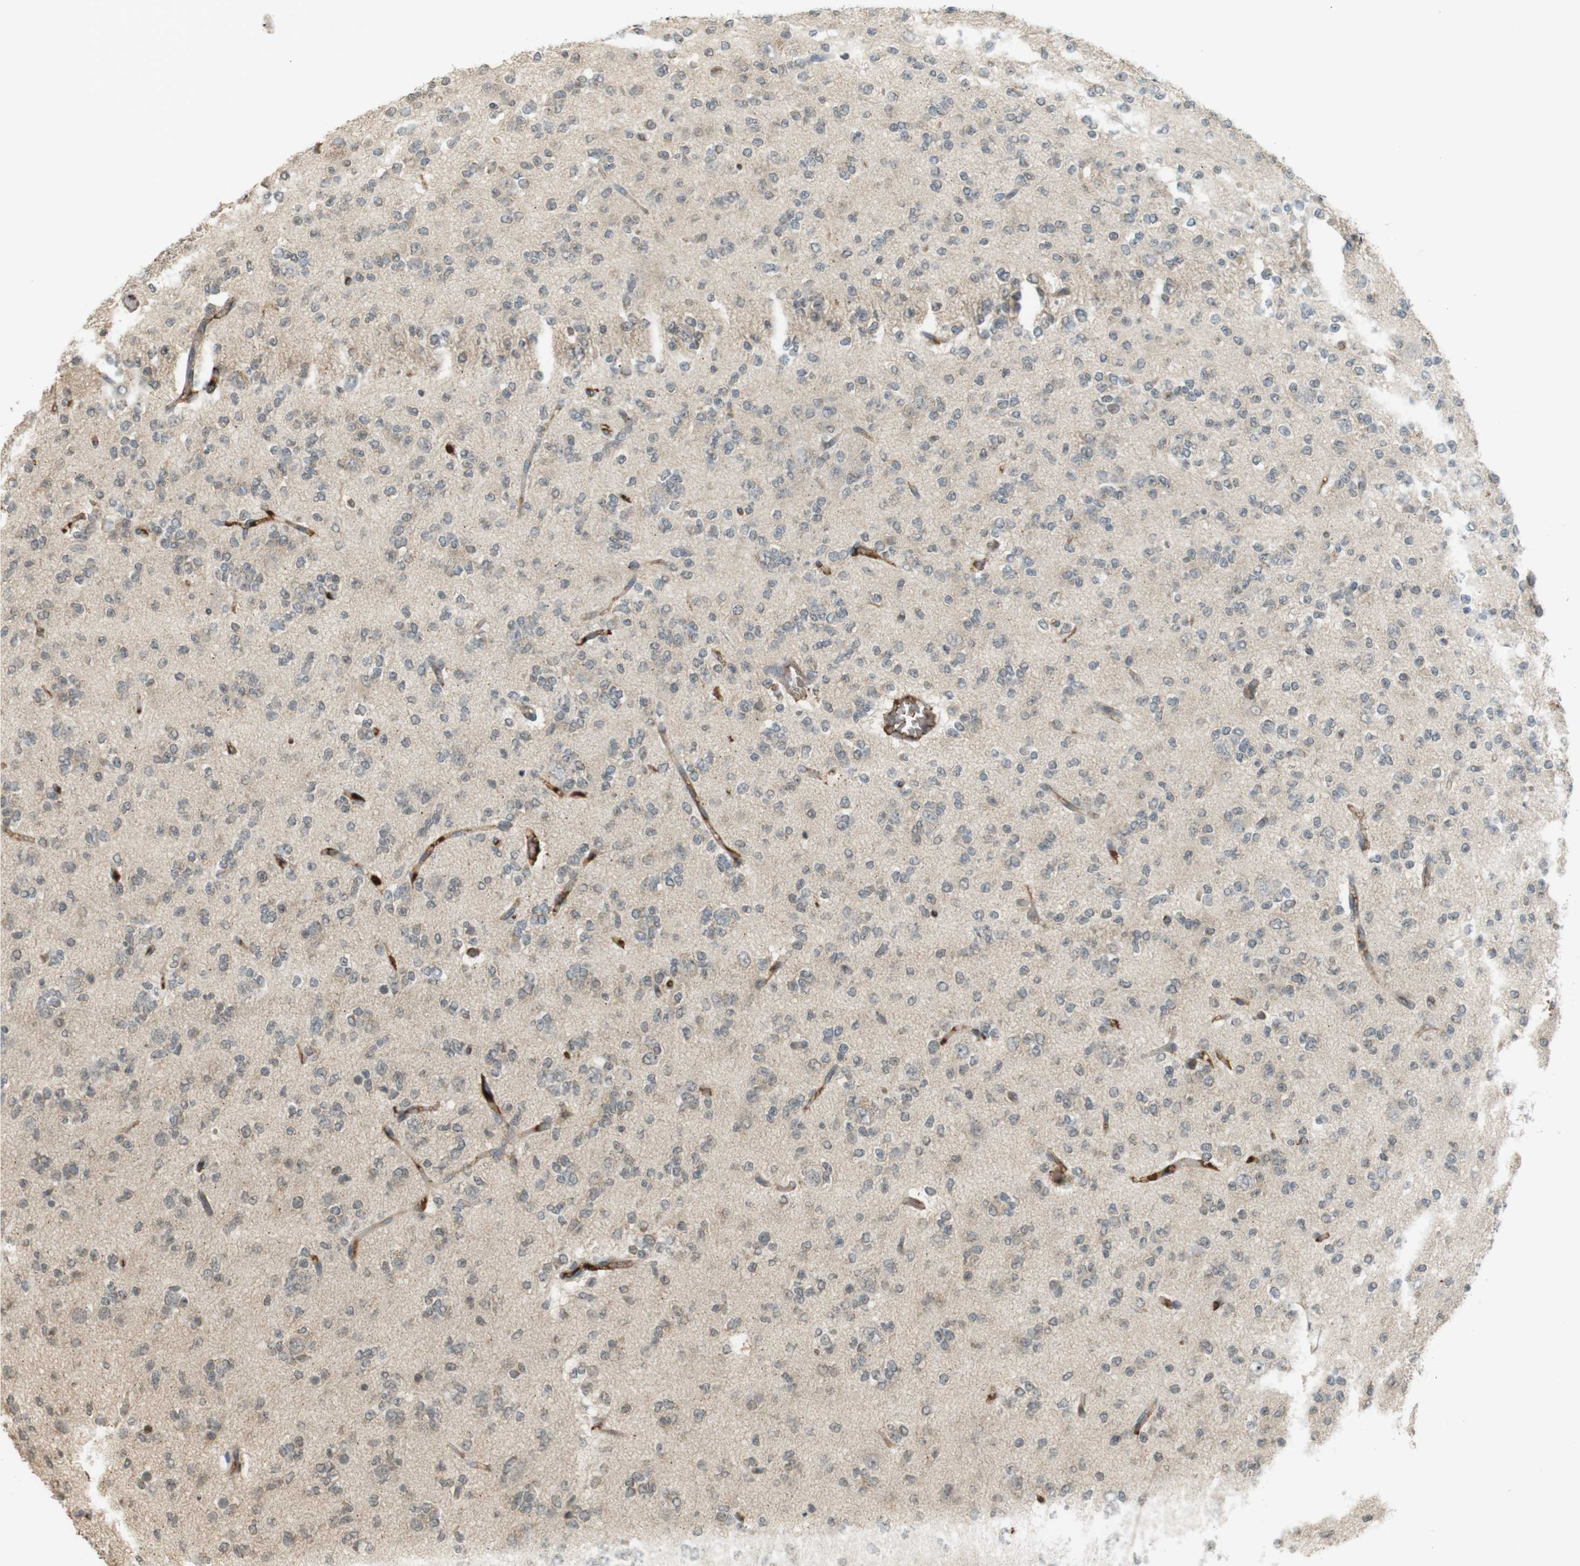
{"staining": {"intensity": "negative", "quantity": "none", "location": "none"}, "tissue": "glioma", "cell_type": "Tumor cells", "image_type": "cancer", "snomed": [{"axis": "morphology", "description": "Glioma, malignant, Low grade"}, {"axis": "topography", "description": "Brain"}], "caption": "High power microscopy histopathology image of an IHC image of malignant low-grade glioma, revealing no significant expression in tumor cells. (DAB (3,3'-diaminobenzidine) immunohistochemistry (IHC) visualized using brightfield microscopy, high magnification).", "gene": "SRR", "patient": {"sex": "male", "age": 38}}